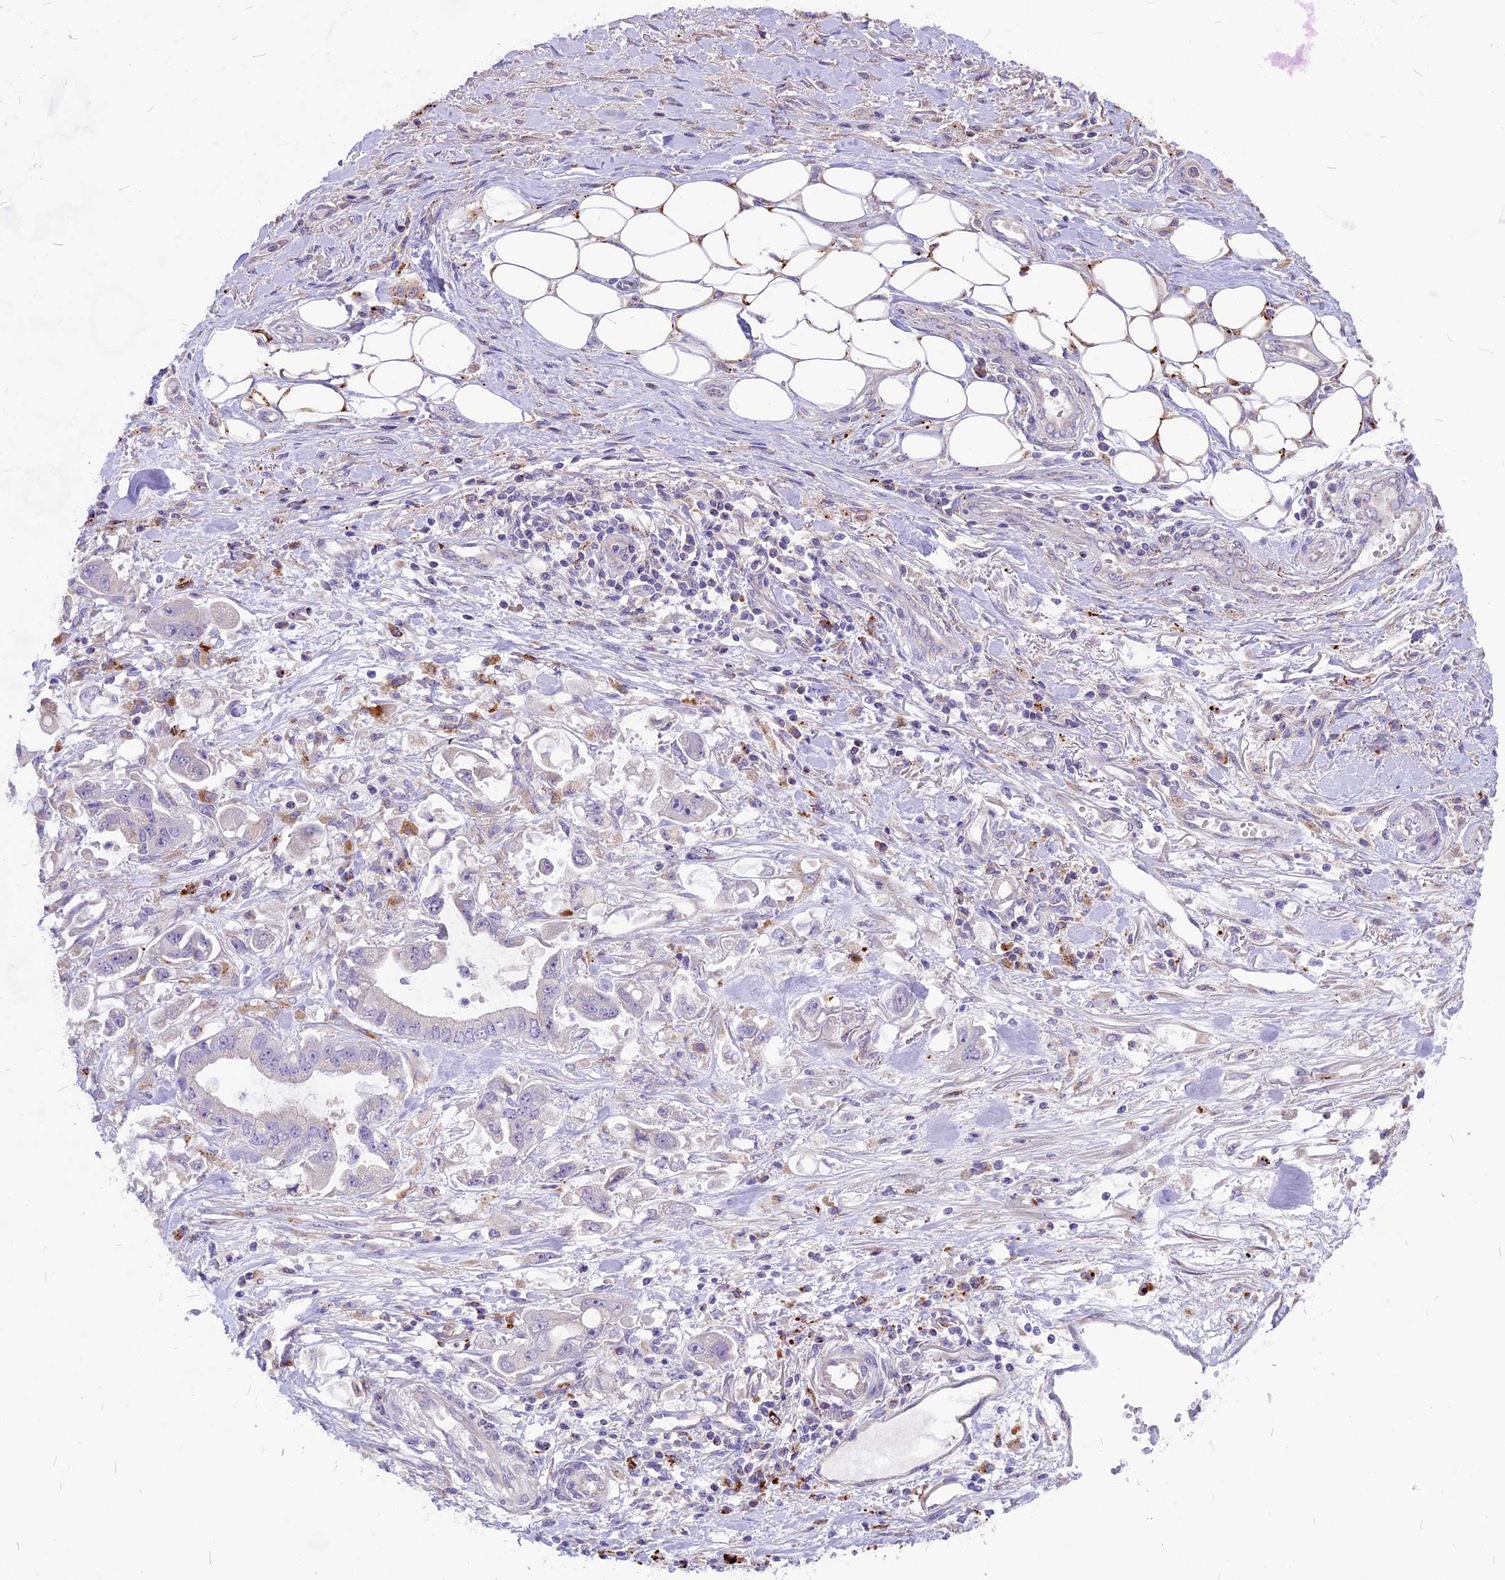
{"staining": {"intensity": "negative", "quantity": "none", "location": "none"}, "tissue": "stomach cancer", "cell_type": "Tumor cells", "image_type": "cancer", "snomed": [{"axis": "morphology", "description": "Adenocarcinoma, NOS"}, {"axis": "topography", "description": "Stomach"}], "caption": "High power microscopy photomicrograph of an immunohistochemistry micrograph of stomach adenocarcinoma, revealing no significant staining in tumor cells. The staining was performed using DAB to visualize the protein expression in brown, while the nuclei were stained in blue with hematoxylin (Magnification: 20x).", "gene": "THRSP", "patient": {"sex": "male", "age": 62}}